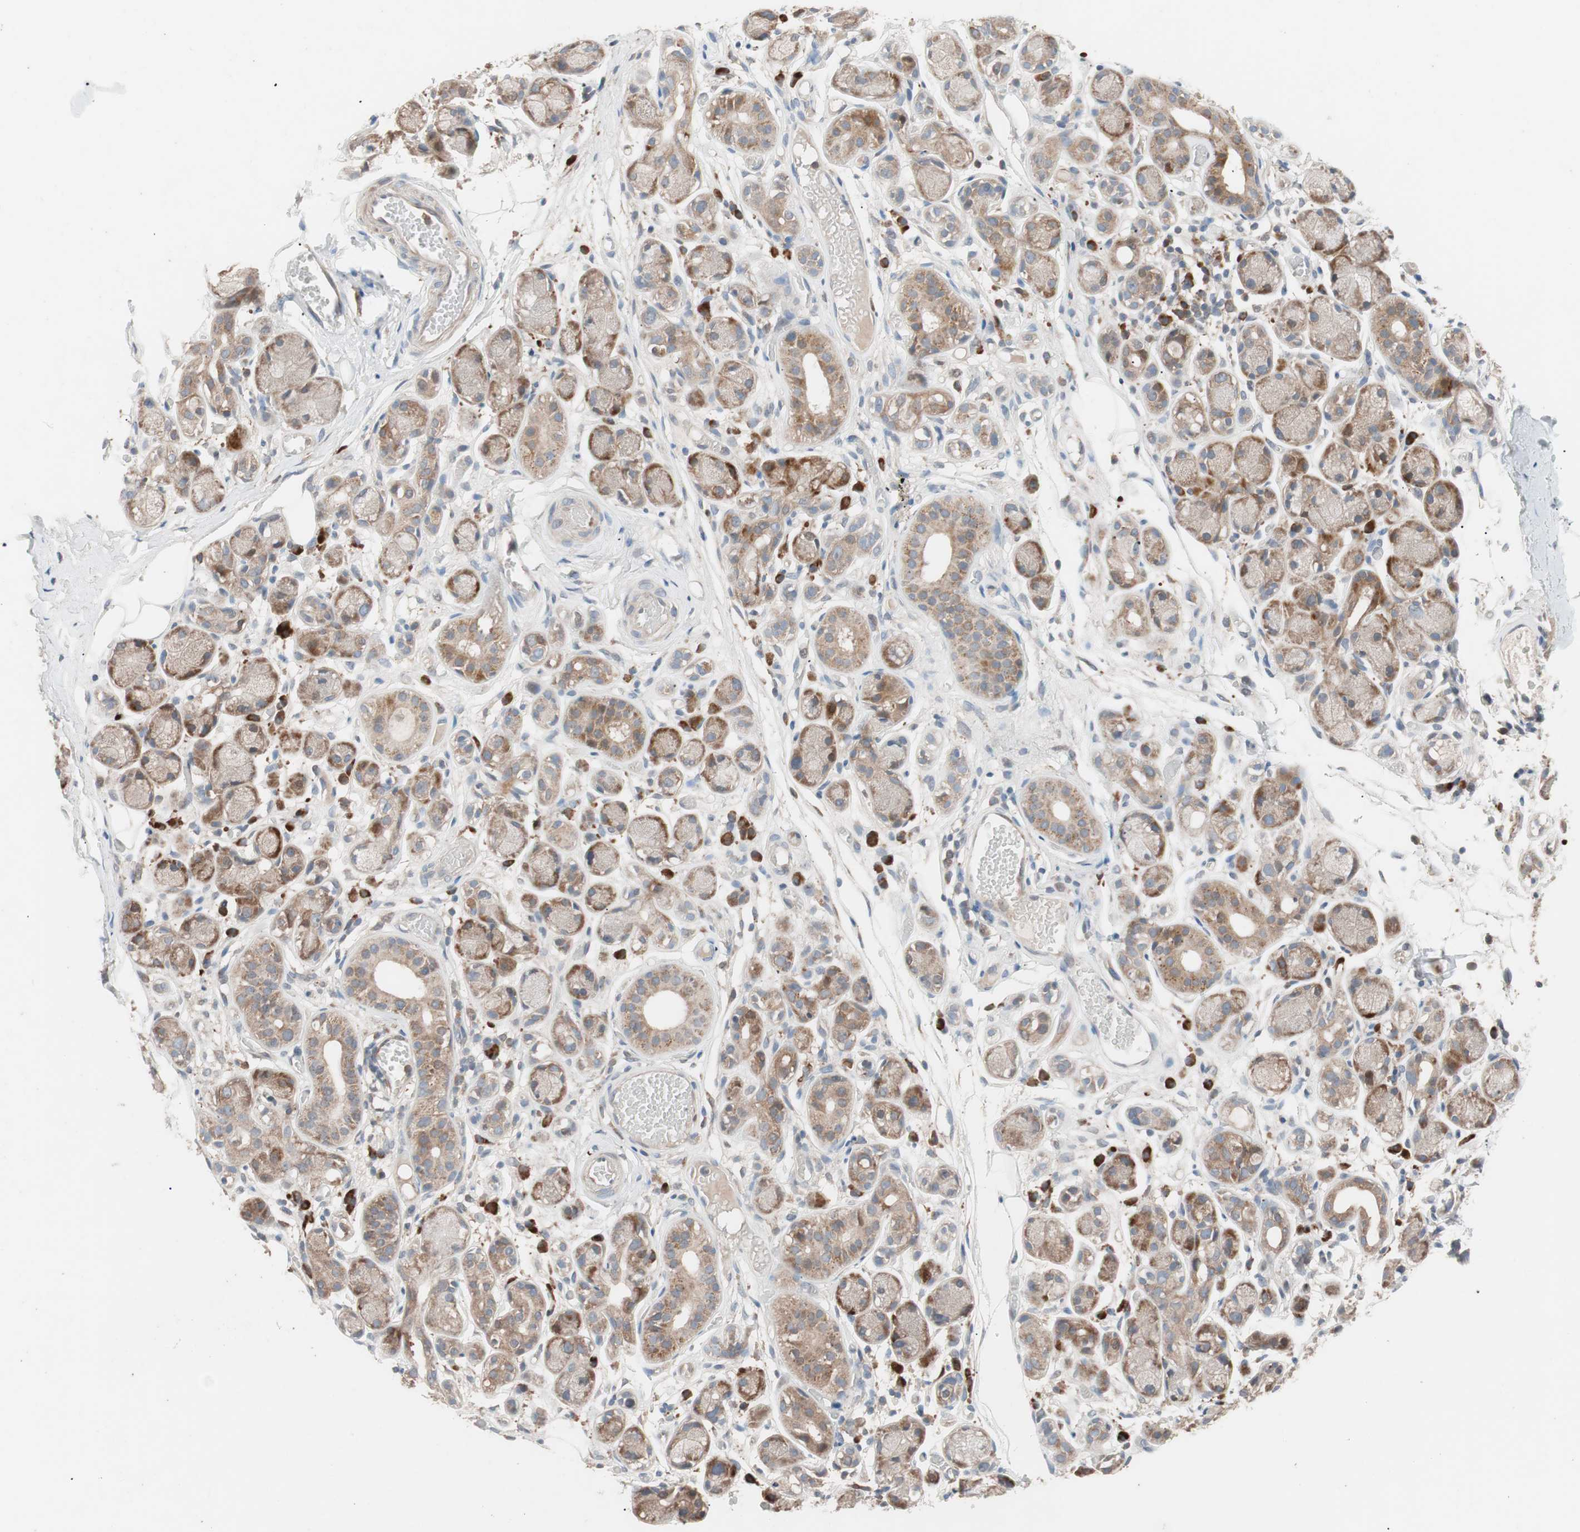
{"staining": {"intensity": "negative", "quantity": "none", "location": "none"}, "tissue": "adipose tissue", "cell_type": "Adipocytes", "image_type": "normal", "snomed": [{"axis": "morphology", "description": "Normal tissue, NOS"}, {"axis": "morphology", "description": "Inflammation, NOS"}, {"axis": "topography", "description": "Vascular tissue"}, {"axis": "topography", "description": "Salivary gland"}], "caption": "Adipocytes show no significant protein positivity in unremarkable adipose tissue. (Stains: DAB IHC with hematoxylin counter stain, Microscopy: brightfield microscopy at high magnification).", "gene": "FAAH", "patient": {"sex": "female", "age": 75}}